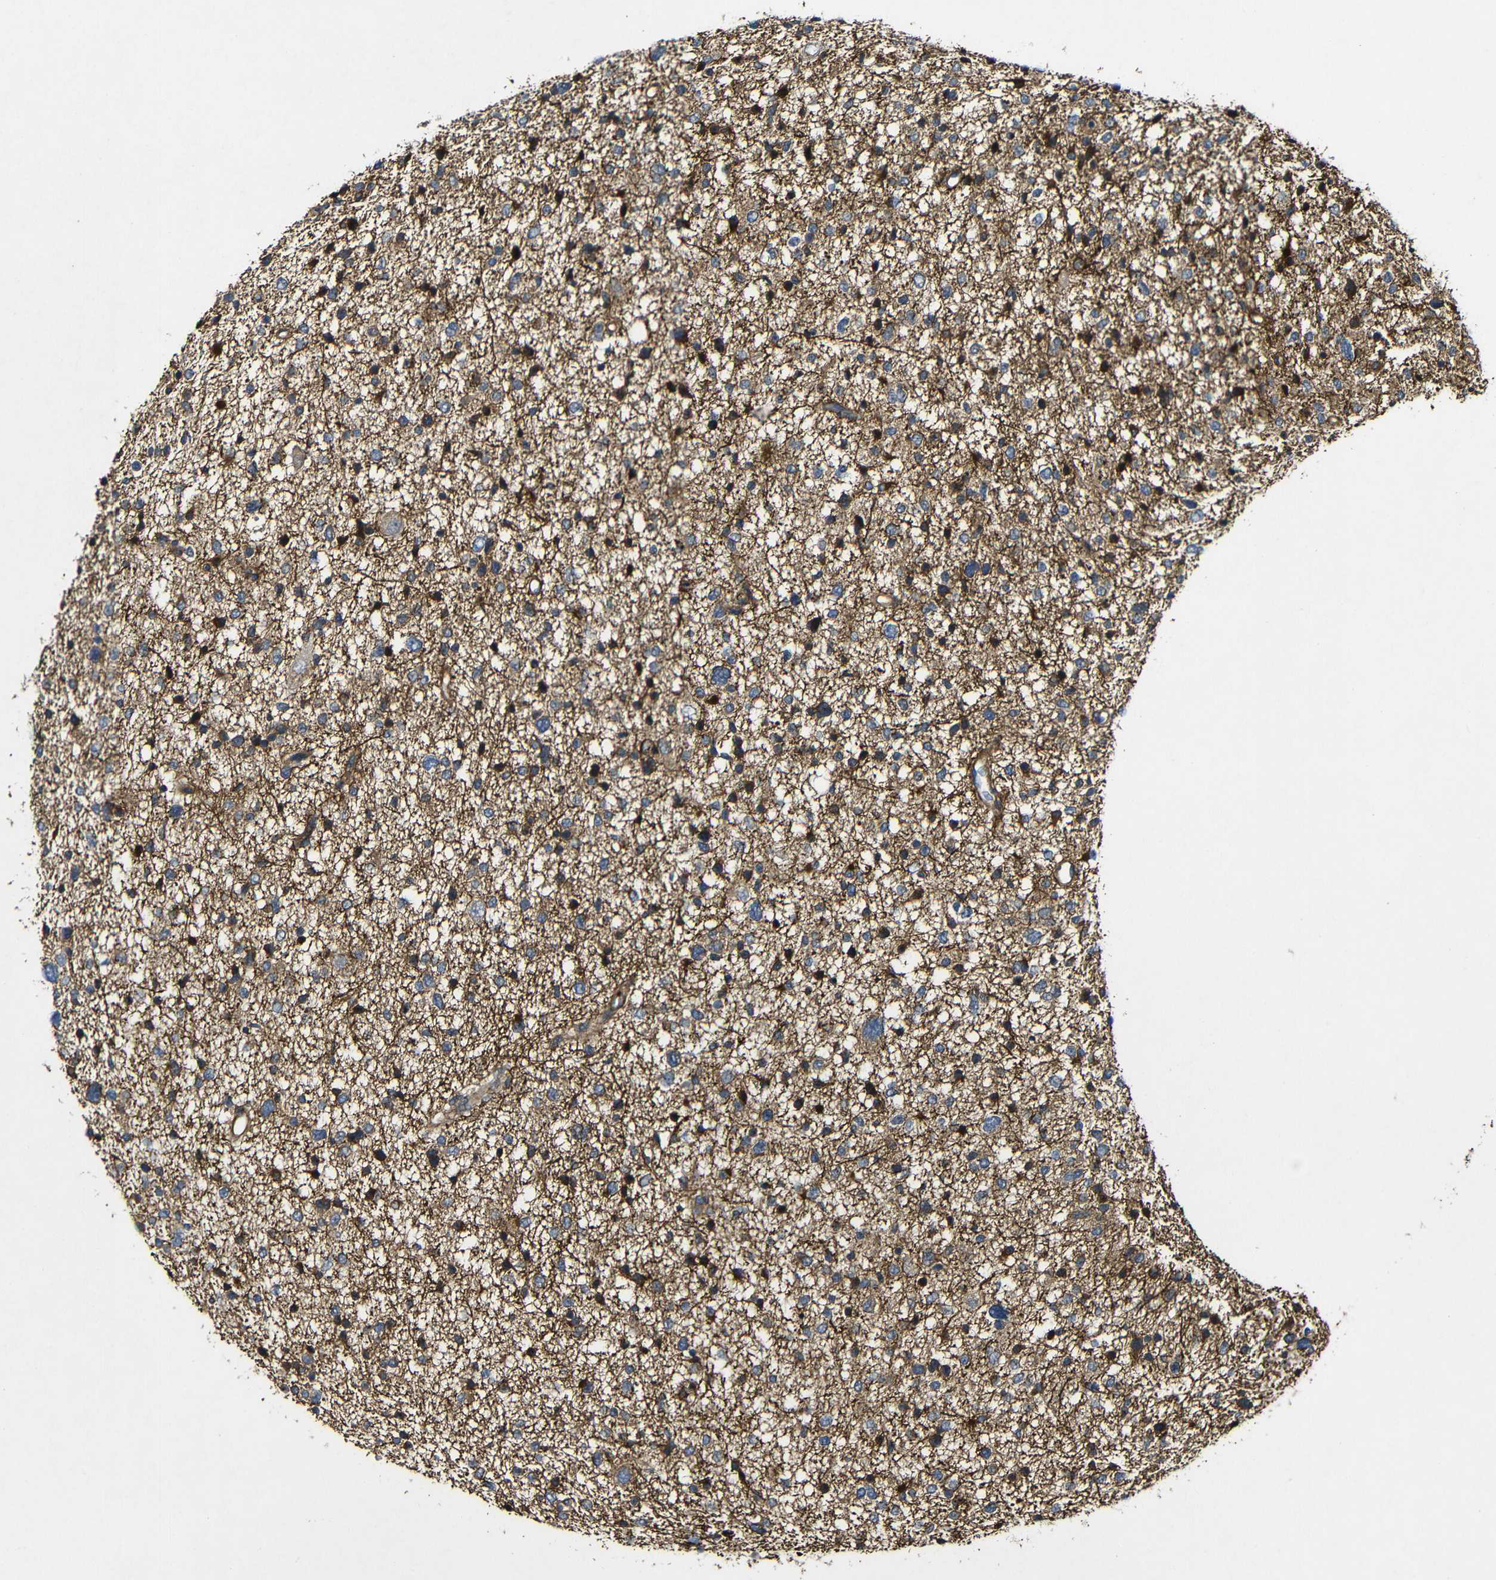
{"staining": {"intensity": "moderate", "quantity": "25%-75%", "location": "cytoplasmic/membranous"}, "tissue": "glioma", "cell_type": "Tumor cells", "image_type": "cancer", "snomed": [{"axis": "morphology", "description": "Glioma, malignant, Low grade"}, {"axis": "topography", "description": "Brain"}], "caption": "Immunohistochemistry (IHC) (DAB) staining of glioma reveals moderate cytoplasmic/membranous protein positivity in about 25%-75% of tumor cells. The staining is performed using DAB brown chromogen to label protein expression. The nuclei are counter-stained blue using hematoxylin.", "gene": "GSDME", "patient": {"sex": "female", "age": 37}}